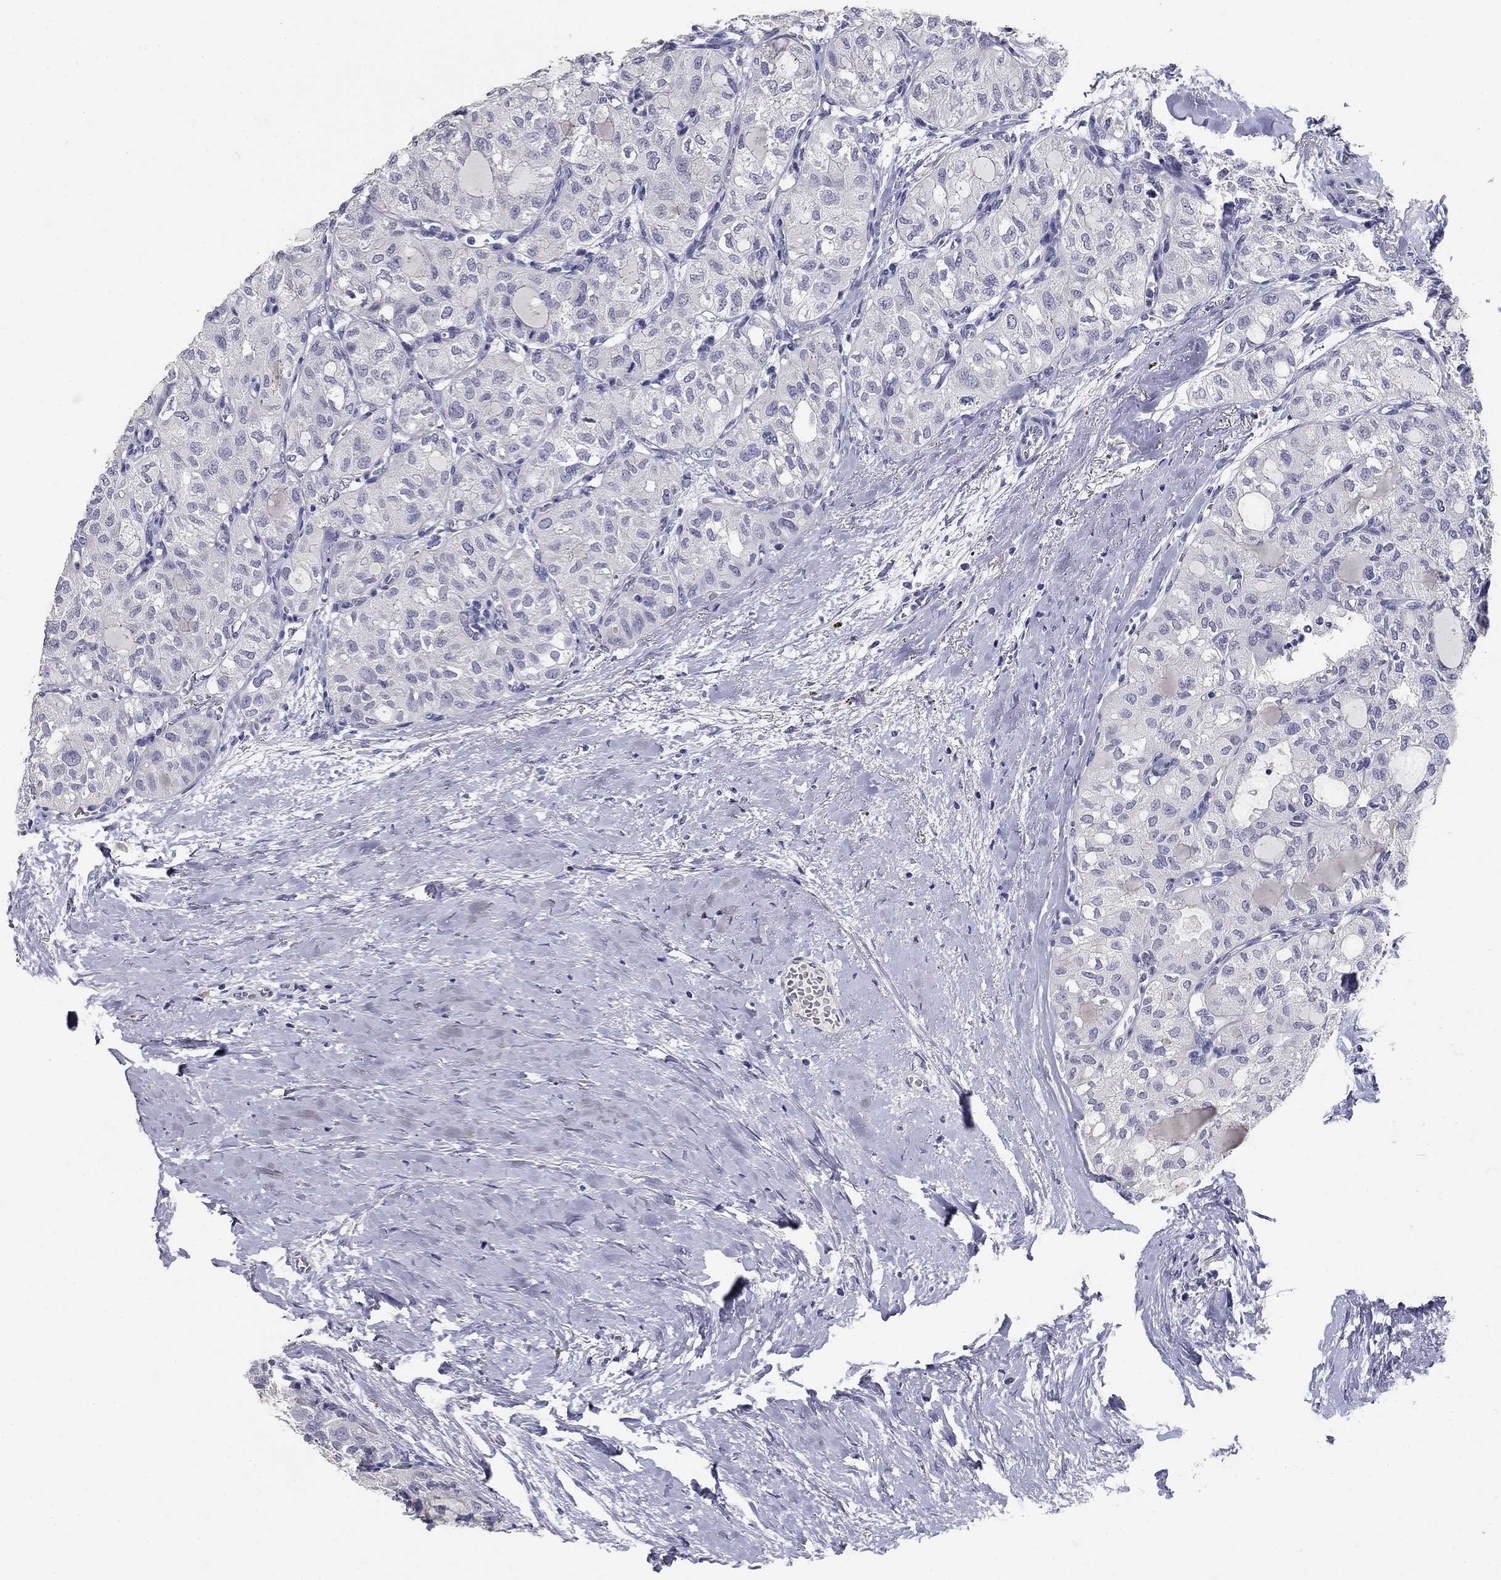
{"staining": {"intensity": "negative", "quantity": "none", "location": "none"}, "tissue": "thyroid cancer", "cell_type": "Tumor cells", "image_type": "cancer", "snomed": [{"axis": "morphology", "description": "Follicular adenoma carcinoma, NOS"}, {"axis": "topography", "description": "Thyroid gland"}], "caption": "Thyroid cancer was stained to show a protein in brown. There is no significant positivity in tumor cells.", "gene": "POMC", "patient": {"sex": "male", "age": 75}}